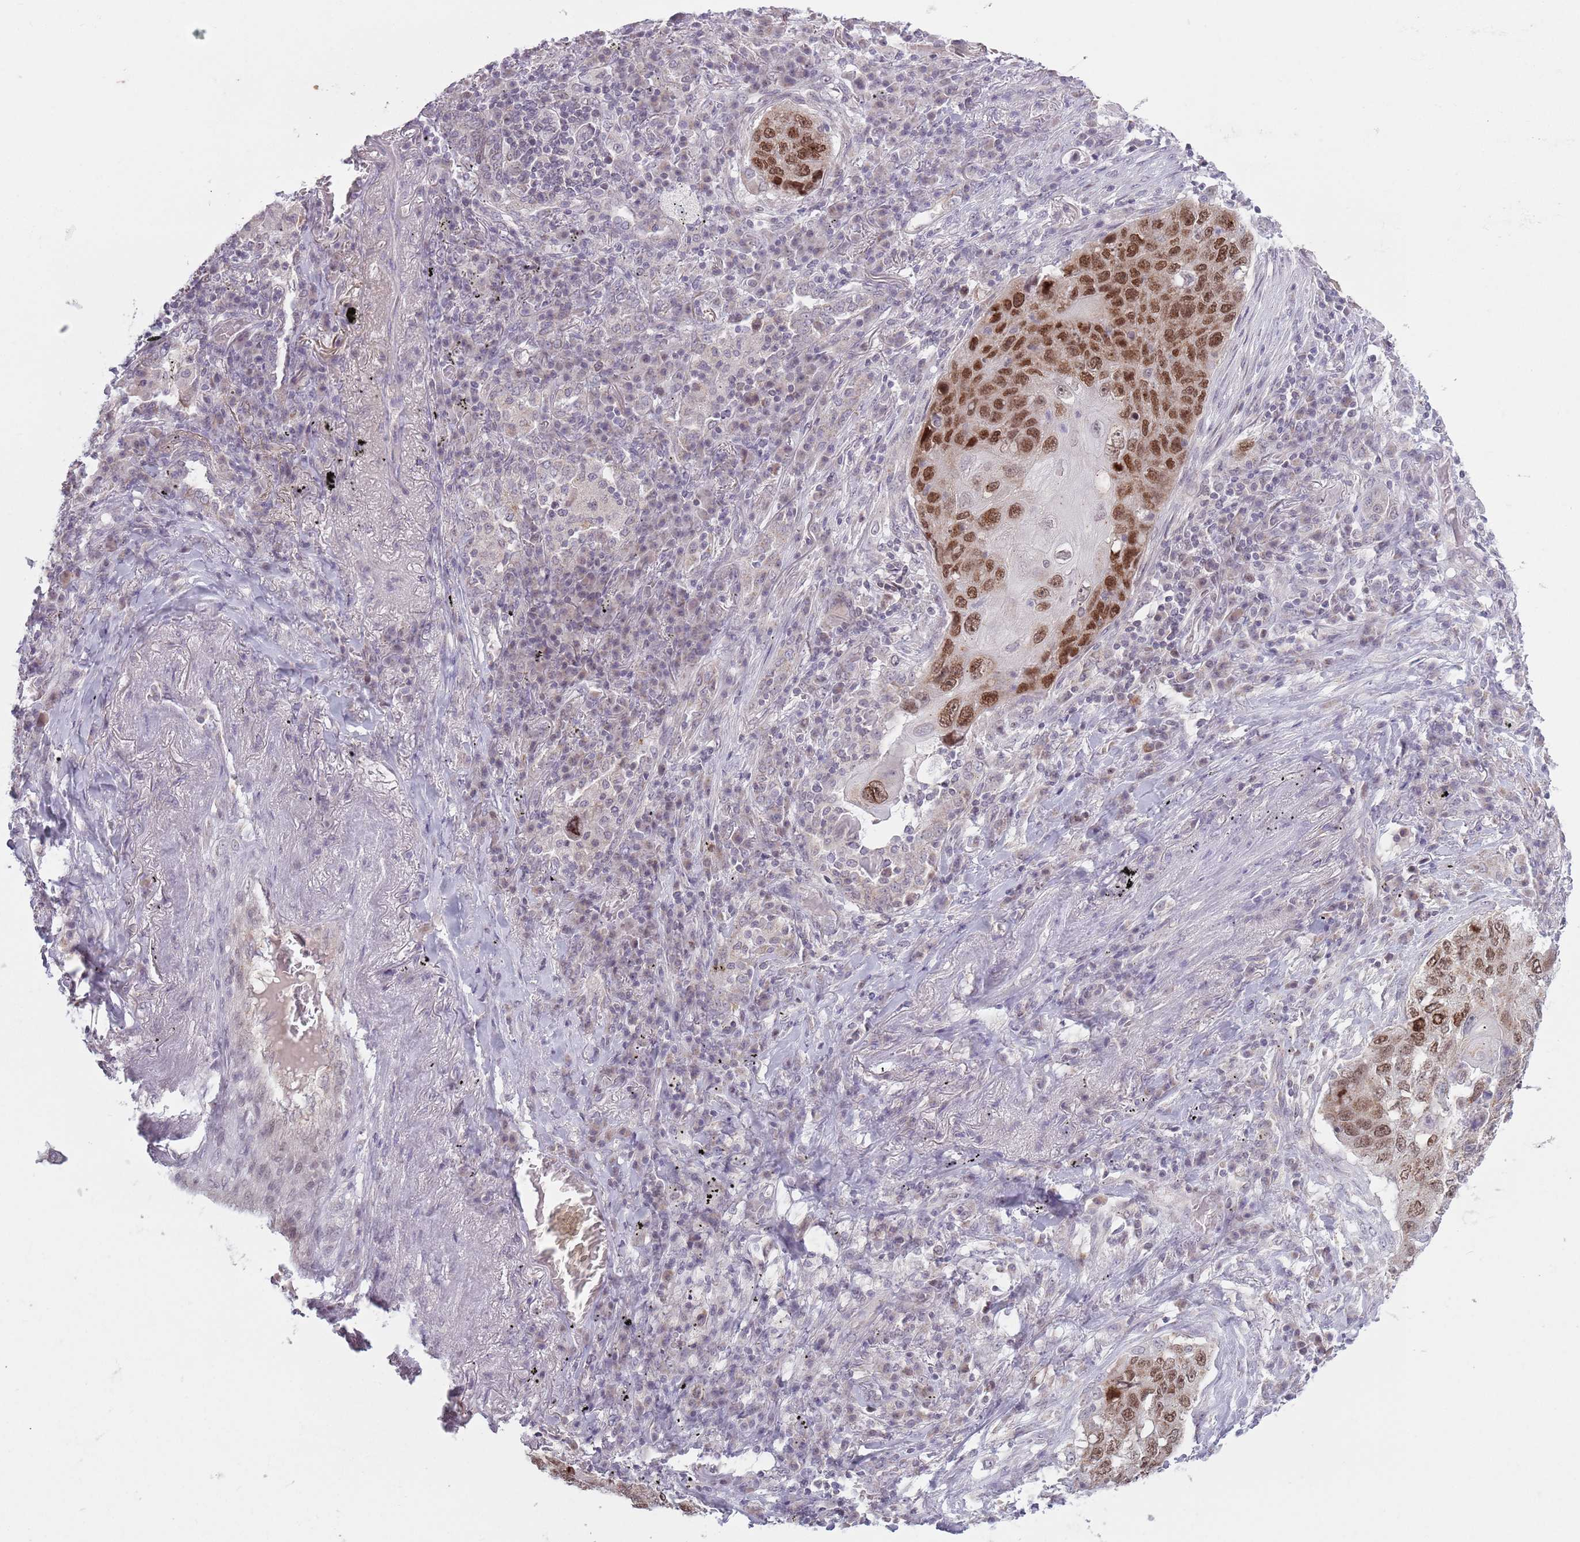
{"staining": {"intensity": "moderate", "quantity": ">75%", "location": "nuclear"}, "tissue": "lung cancer", "cell_type": "Tumor cells", "image_type": "cancer", "snomed": [{"axis": "morphology", "description": "Squamous cell carcinoma, NOS"}, {"axis": "topography", "description": "Lung"}], "caption": "Lung squamous cell carcinoma tissue displays moderate nuclear positivity in about >75% of tumor cells, visualized by immunohistochemistry.", "gene": "MRPL34", "patient": {"sex": "female", "age": 63}}